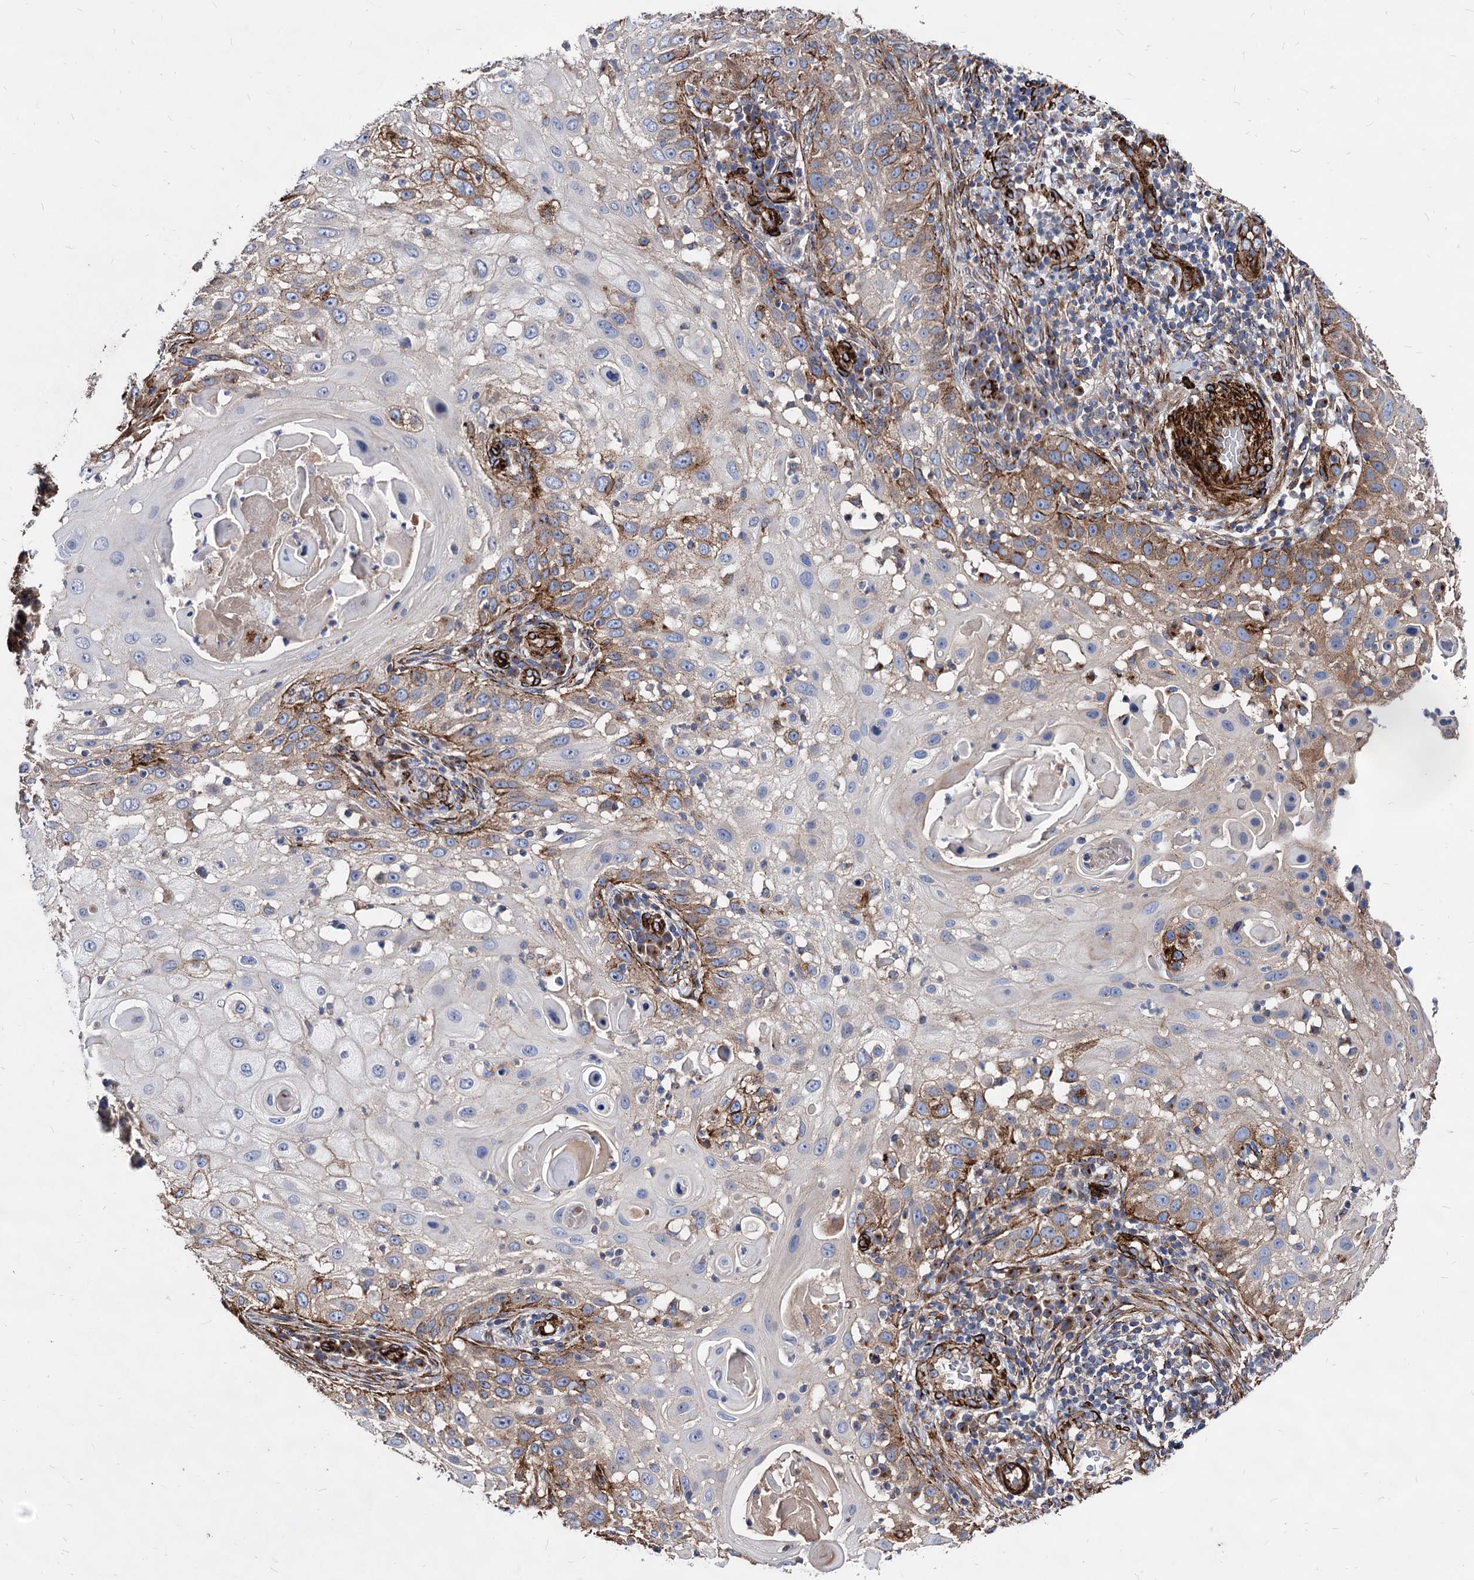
{"staining": {"intensity": "moderate", "quantity": "<25%", "location": "cytoplasmic/membranous"}, "tissue": "skin cancer", "cell_type": "Tumor cells", "image_type": "cancer", "snomed": [{"axis": "morphology", "description": "Squamous cell carcinoma, NOS"}, {"axis": "topography", "description": "Skin"}], "caption": "Immunohistochemistry (IHC) of skin cancer demonstrates low levels of moderate cytoplasmic/membranous expression in about <25% of tumor cells.", "gene": "WDR11", "patient": {"sex": "female", "age": 44}}